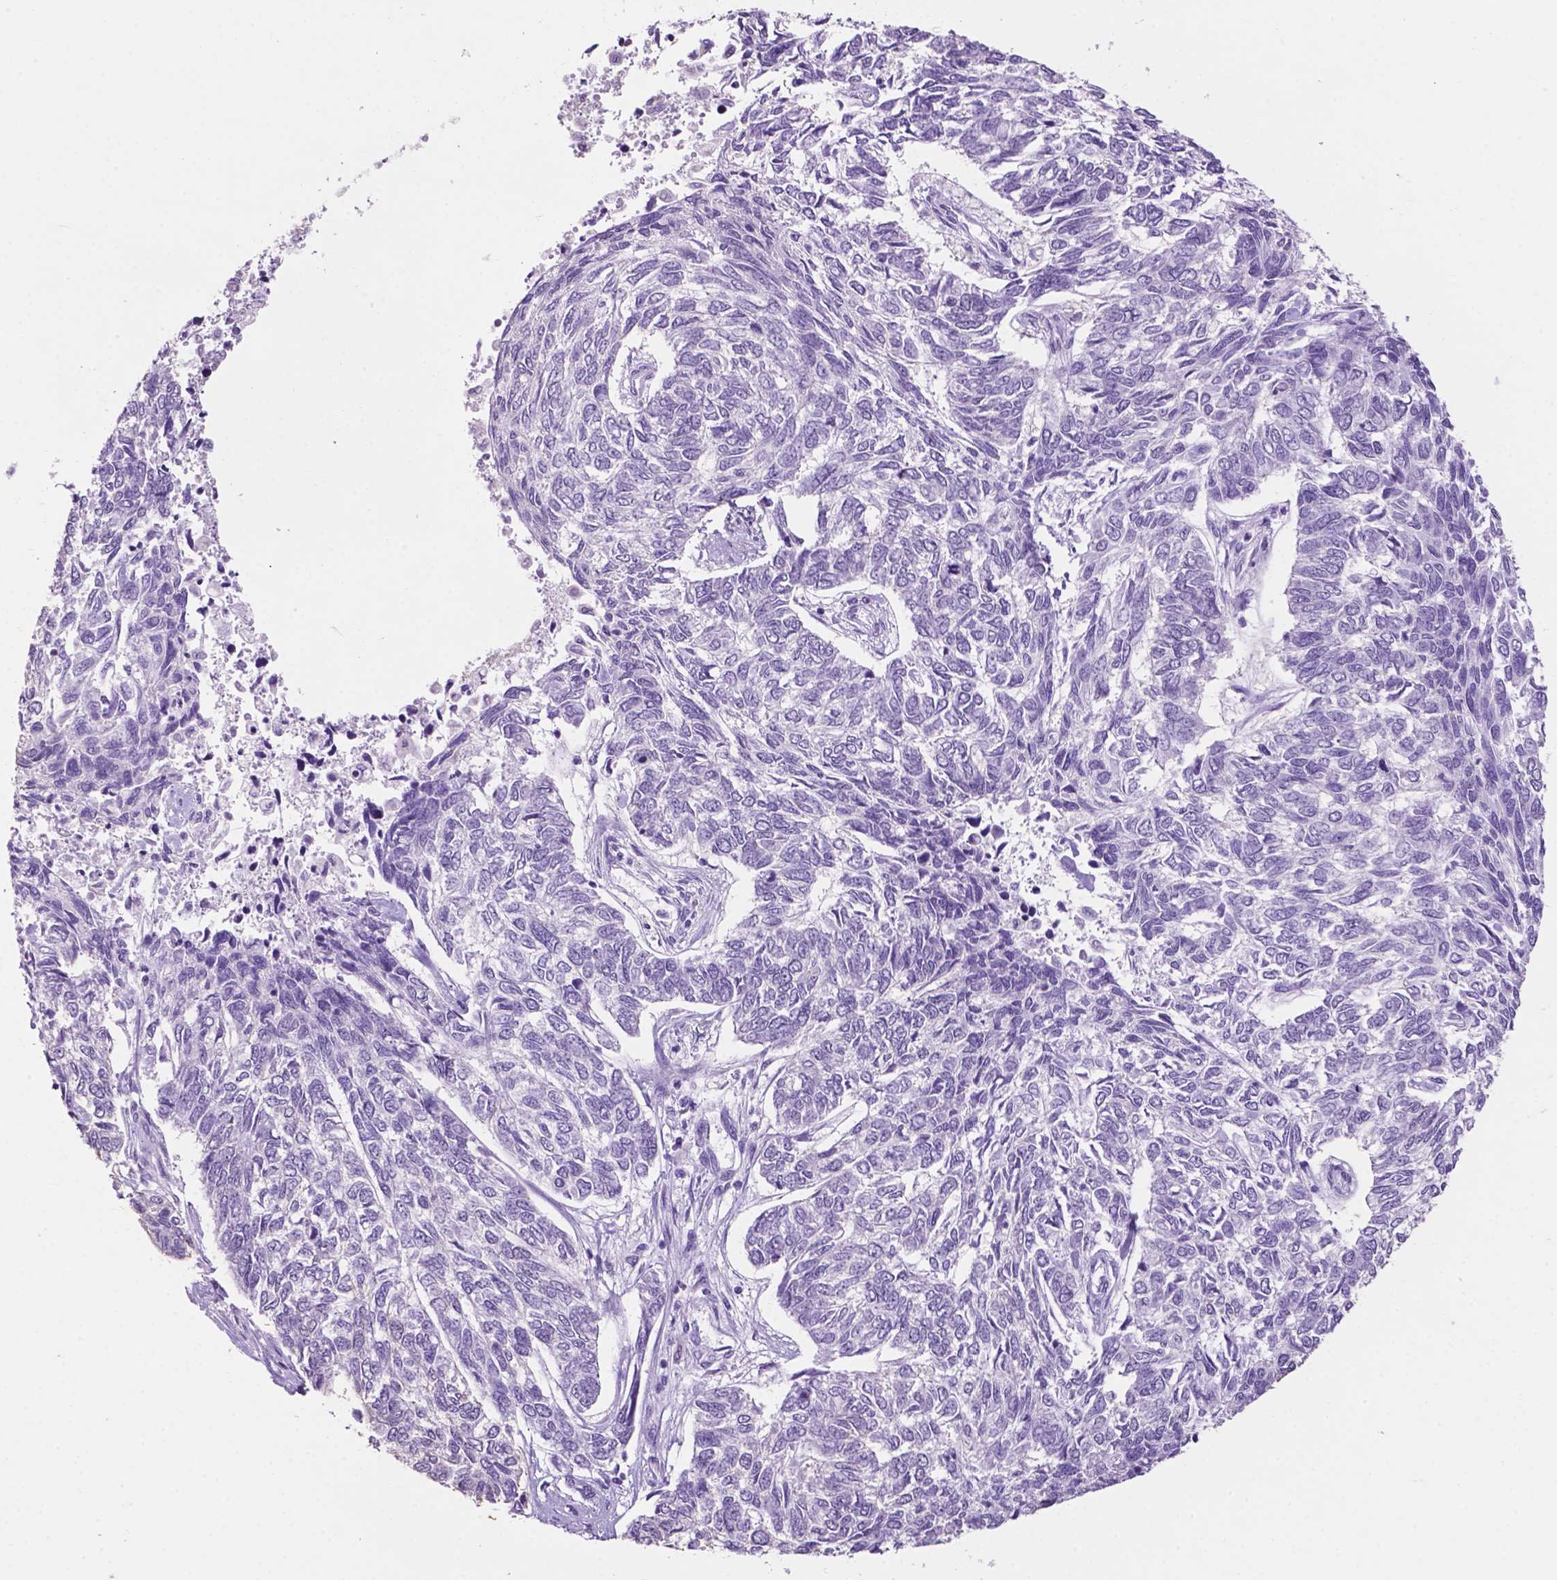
{"staining": {"intensity": "negative", "quantity": "none", "location": "none"}, "tissue": "skin cancer", "cell_type": "Tumor cells", "image_type": "cancer", "snomed": [{"axis": "morphology", "description": "Basal cell carcinoma"}, {"axis": "topography", "description": "Skin"}], "caption": "Human skin basal cell carcinoma stained for a protein using immunohistochemistry (IHC) shows no positivity in tumor cells.", "gene": "PHGR1", "patient": {"sex": "female", "age": 65}}